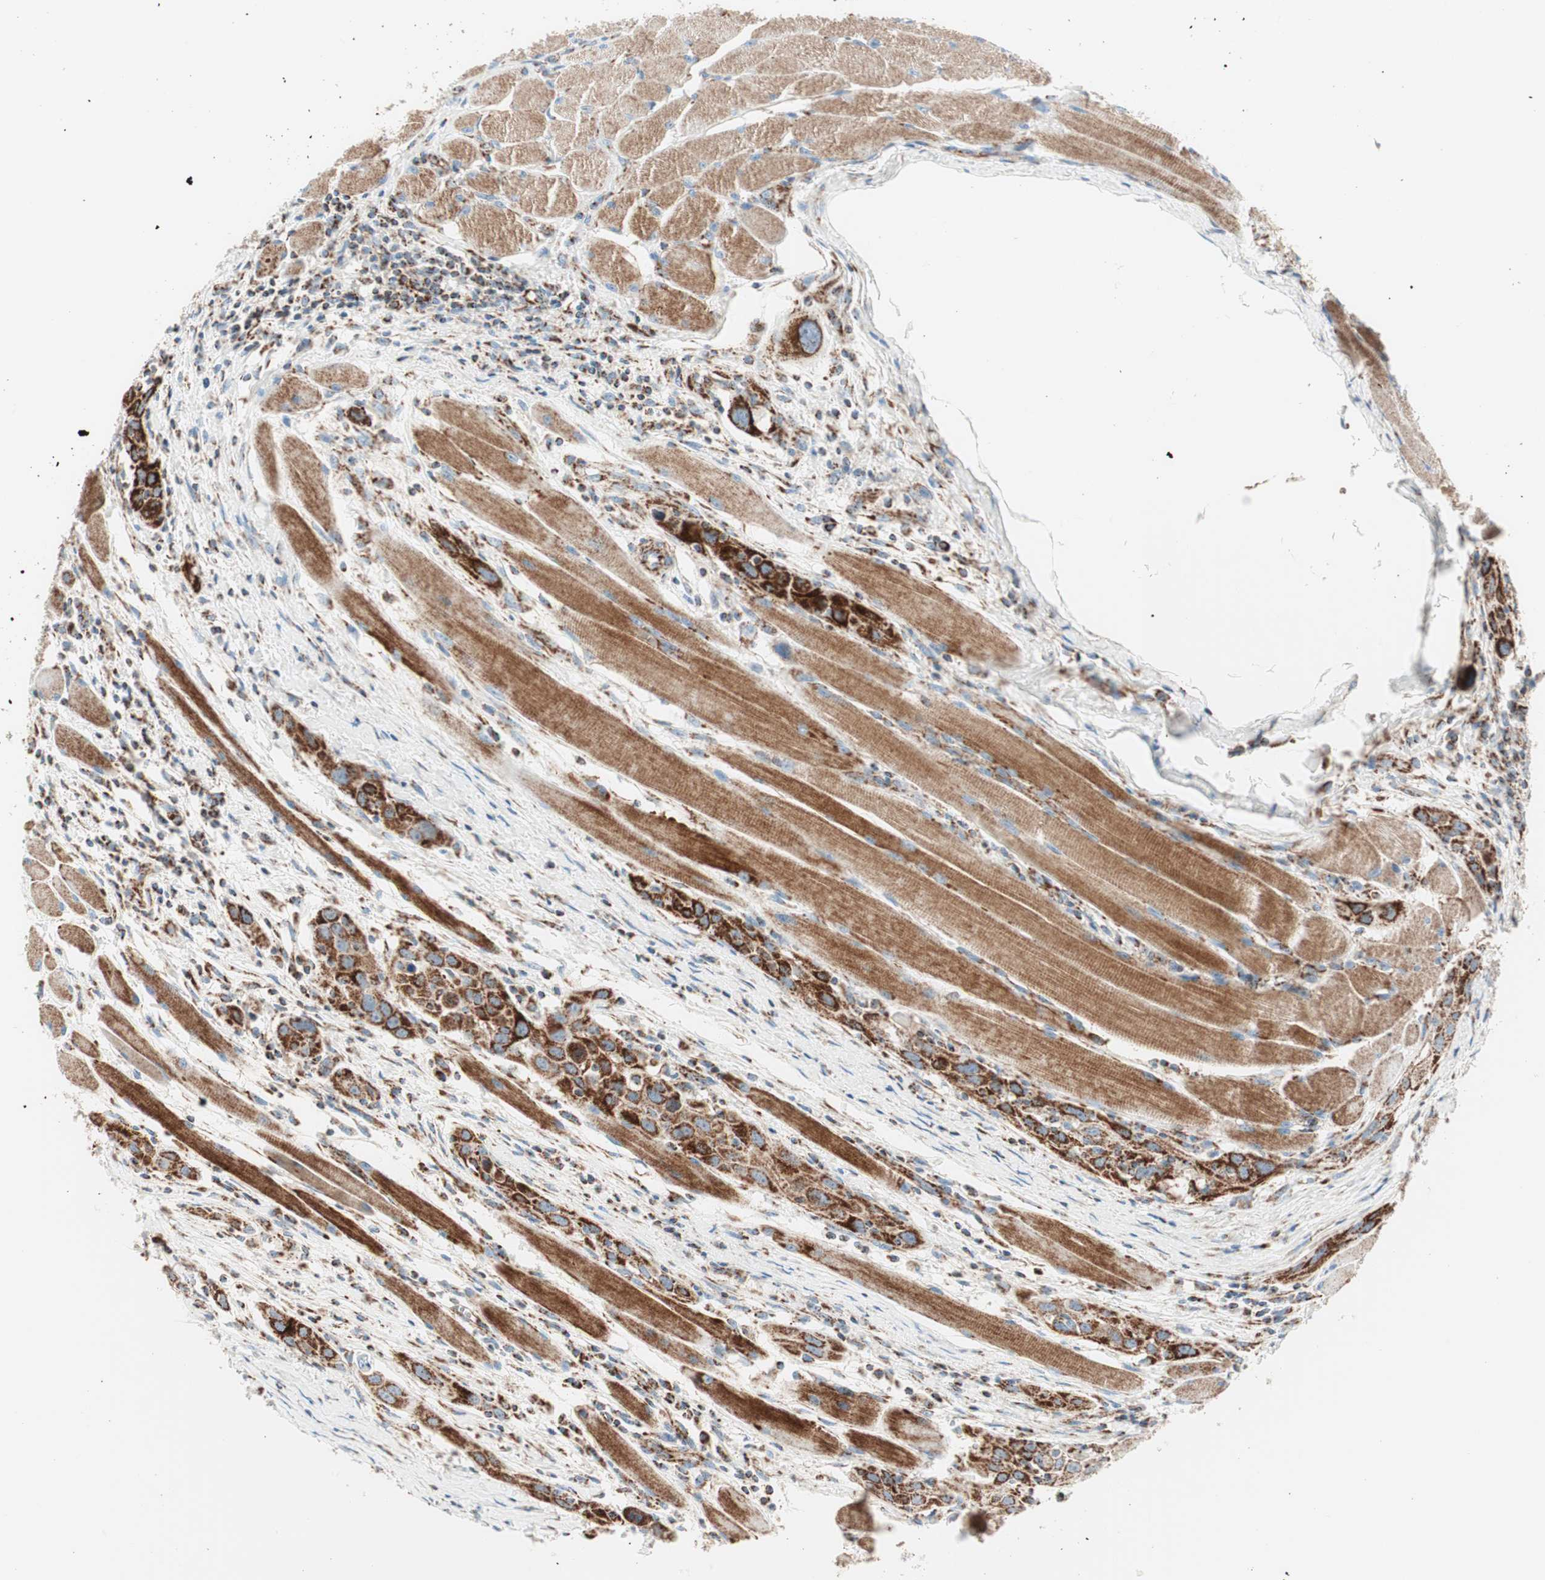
{"staining": {"intensity": "strong", "quantity": ">75%", "location": "cytoplasmic/membranous"}, "tissue": "head and neck cancer", "cell_type": "Tumor cells", "image_type": "cancer", "snomed": [{"axis": "morphology", "description": "Squamous cell carcinoma, NOS"}, {"axis": "topography", "description": "Oral tissue"}, {"axis": "topography", "description": "Head-Neck"}], "caption": "Immunohistochemical staining of head and neck cancer demonstrates high levels of strong cytoplasmic/membranous positivity in approximately >75% of tumor cells.", "gene": "TOMM20", "patient": {"sex": "female", "age": 50}}